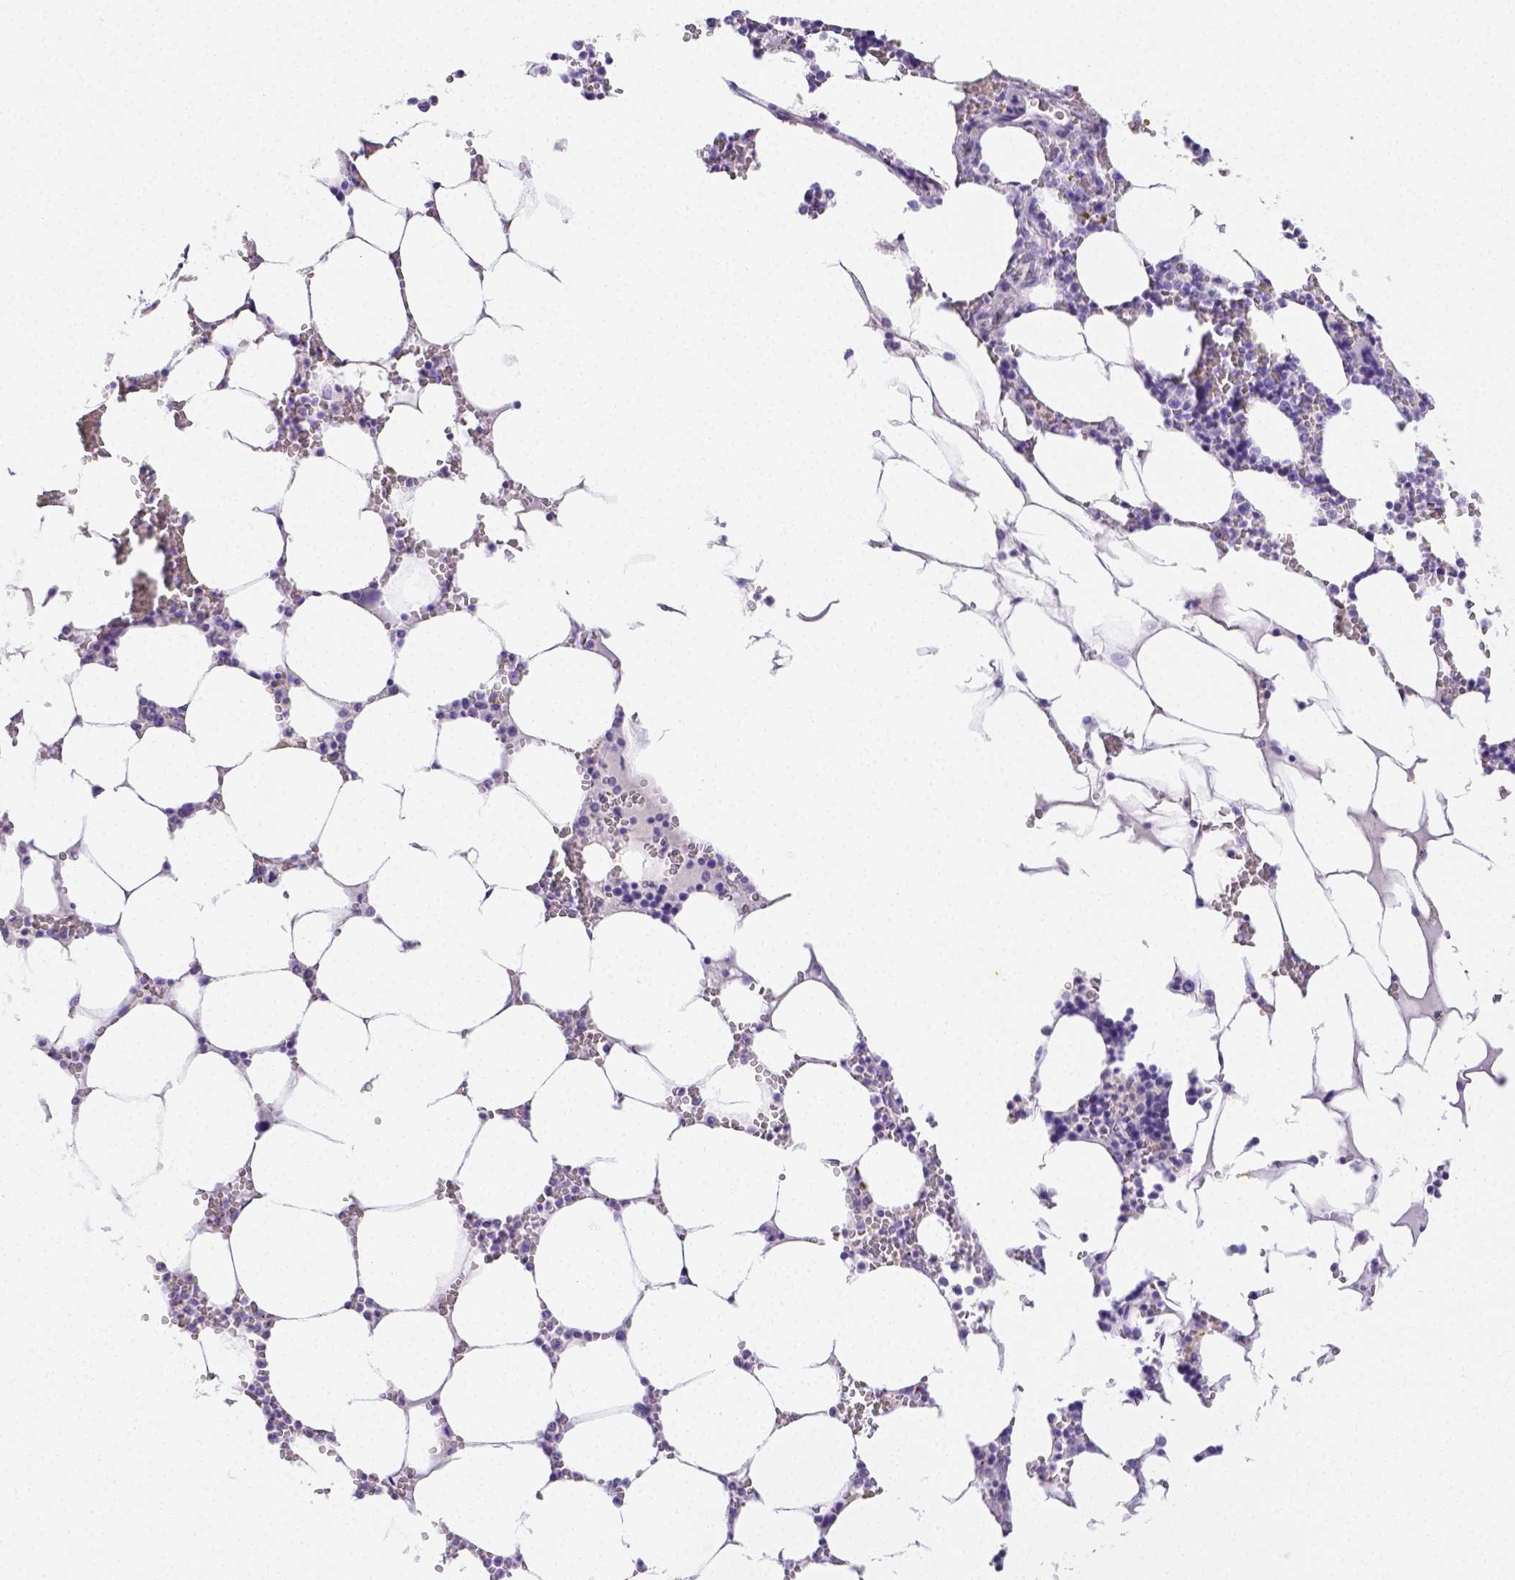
{"staining": {"intensity": "negative", "quantity": "none", "location": "none"}, "tissue": "bone marrow", "cell_type": "Hematopoietic cells", "image_type": "normal", "snomed": [{"axis": "morphology", "description": "Normal tissue, NOS"}, {"axis": "topography", "description": "Bone marrow"}], "caption": "Immunohistochemical staining of normal human bone marrow demonstrates no significant staining in hematopoietic cells.", "gene": "ARHGAP36", "patient": {"sex": "male", "age": 64}}